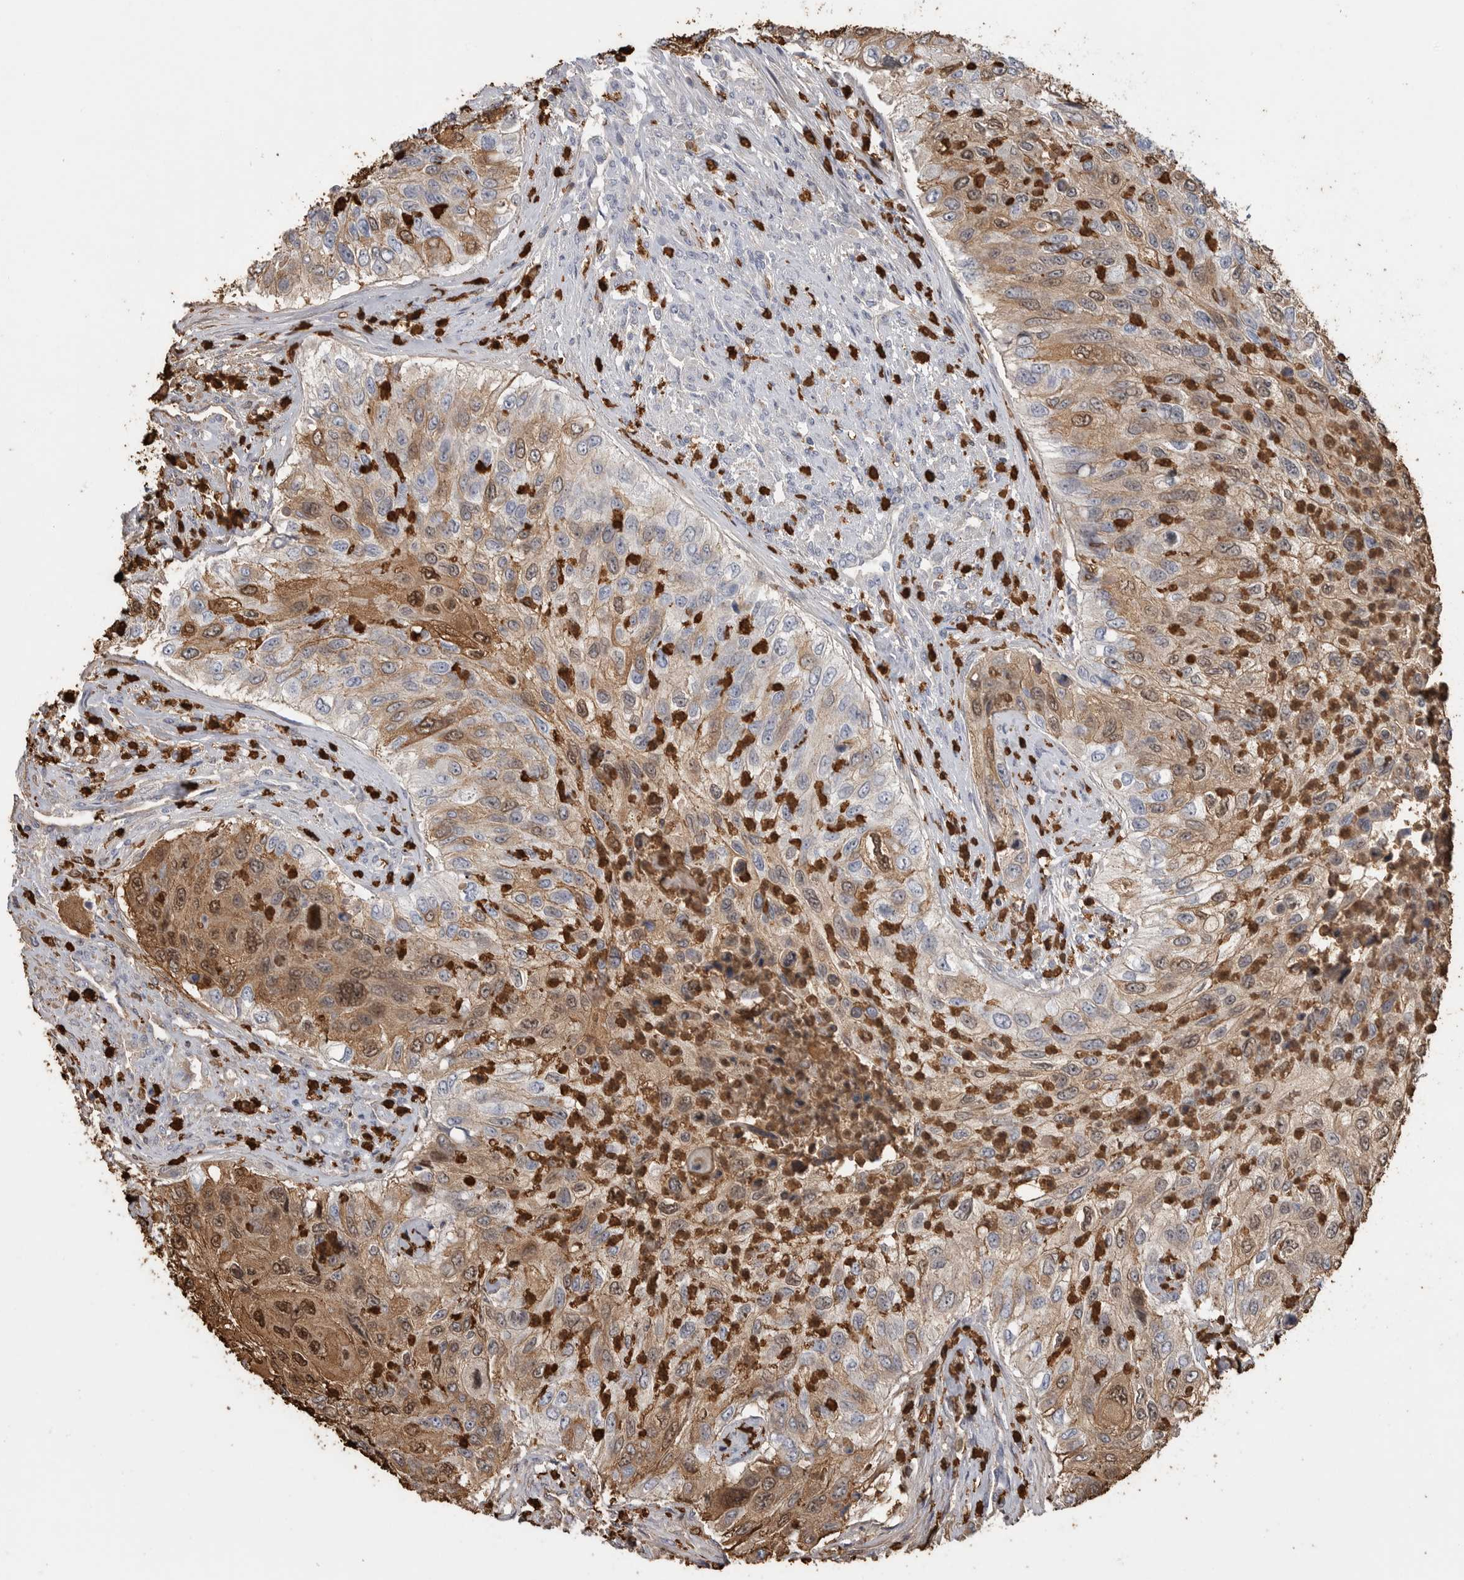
{"staining": {"intensity": "weak", "quantity": ">75%", "location": "cytoplasmic/membranous,nuclear"}, "tissue": "urothelial cancer", "cell_type": "Tumor cells", "image_type": "cancer", "snomed": [{"axis": "morphology", "description": "Urothelial carcinoma, High grade"}, {"axis": "topography", "description": "Urinary bladder"}], "caption": "Immunohistochemistry (IHC) of urothelial cancer exhibits low levels of weak cytoplasmic/membranous and nuclear expression in approximately >75% of tumor cells.", "gene": "CYB561D1", "patient": {"sex": "female", "age": 60}}